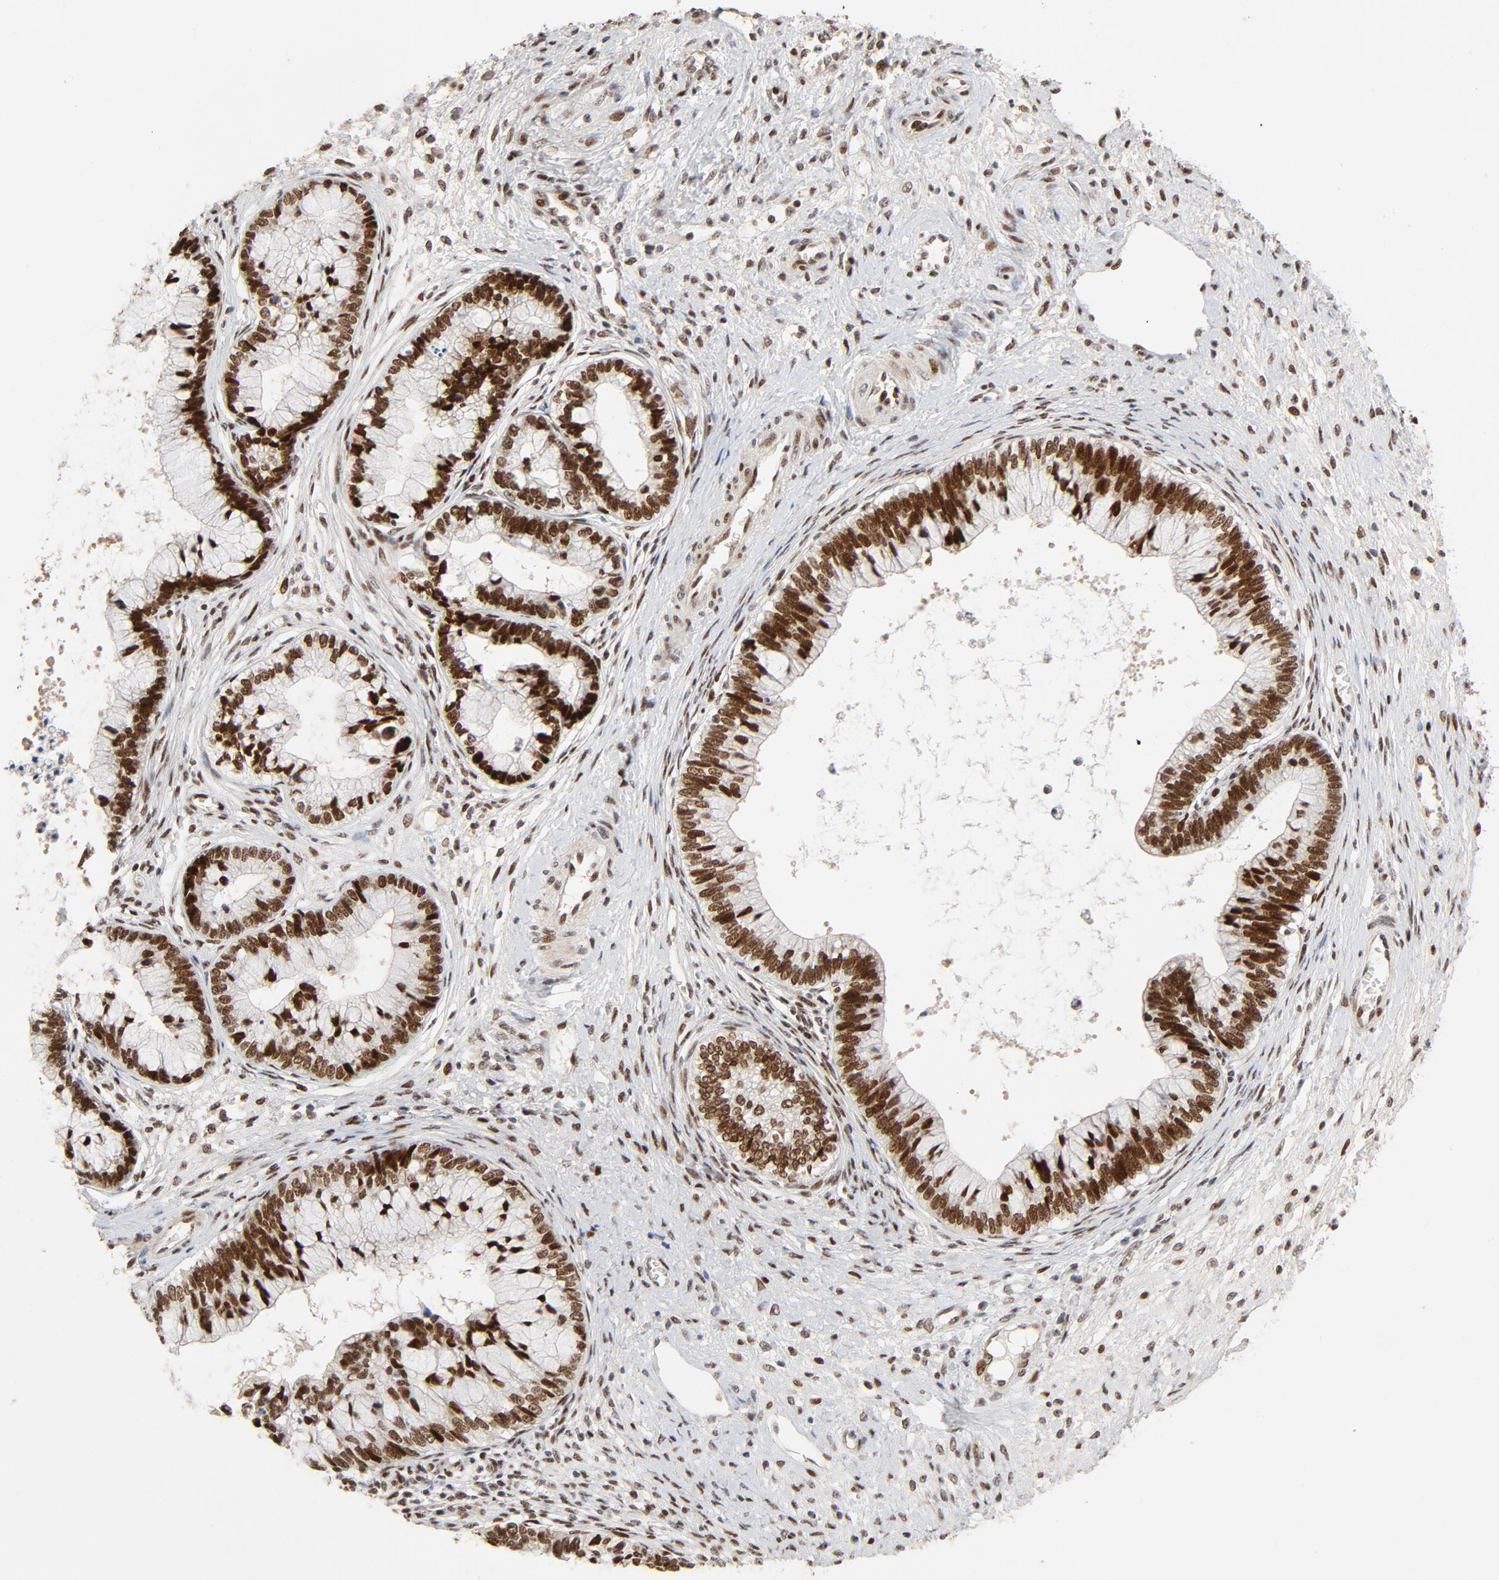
{"staining": {"intensity": "strong", "quantity": ">75%", "location": "nuclear"}, "tissue": "cervical cancer", "cell_type": "Tumor cells", "image_type": "cancer", "snomed": [{"axis": "morphology", "description": "Adenocarcinoma, NOS"}, {"axis": "topography", "description": "Cervix"}], "caption": "Human cervical cancer (adenocarcinoma) stained with a protein marker reveals strong staining in tumor cells.", "gene": "GTF2I", "patient": {"sex": "female", "age": 44}}